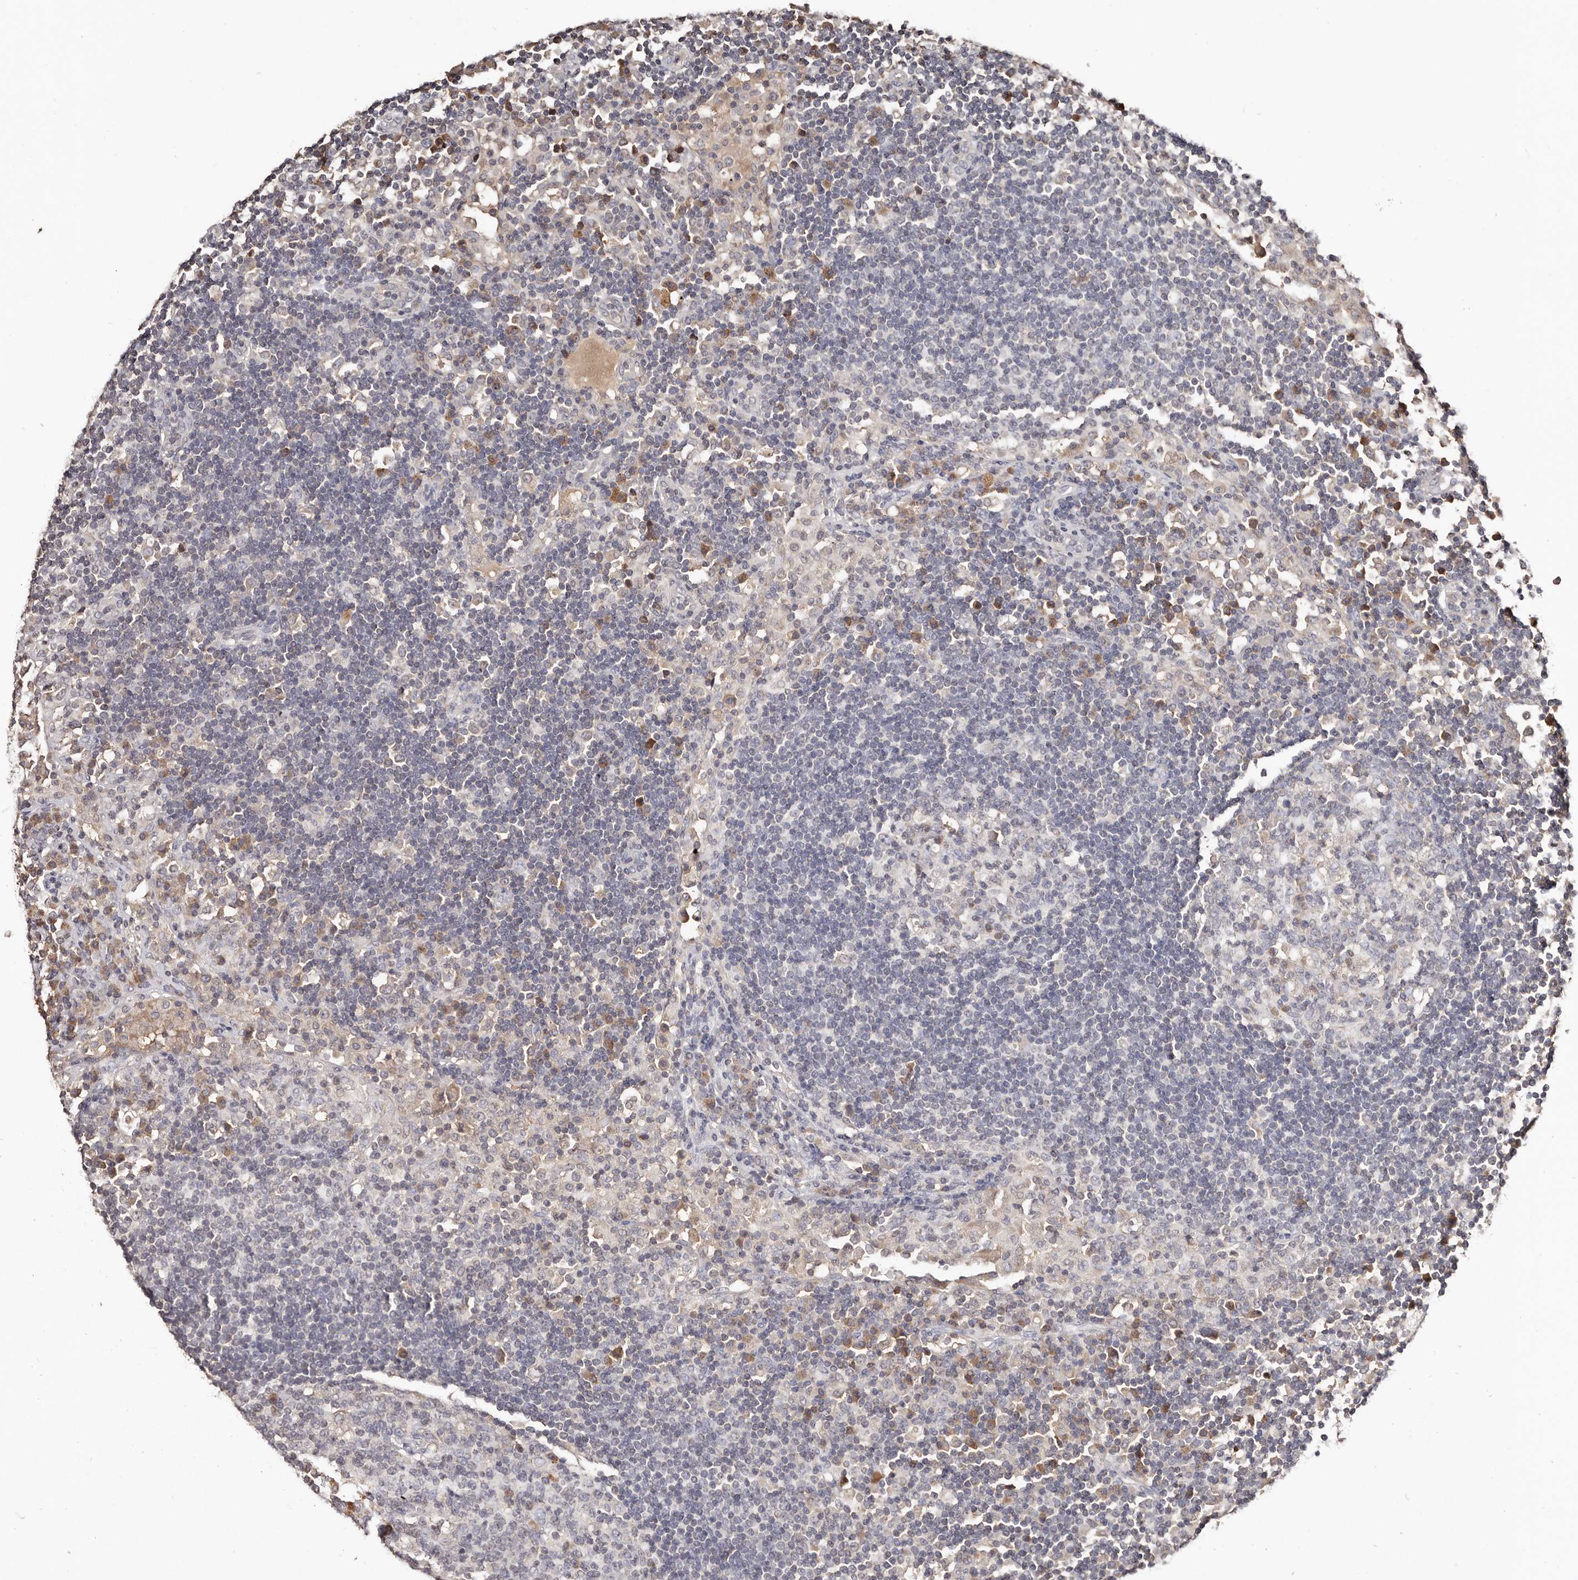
{"staining": {"intensity": "negative", "quantity": "none", "location": "none"}, "tissue": "lymph node", "cell_type": "Germinal center cells", "image_type": "normal", "snomed": [{"axis": "morphology", "description": "Normal tissue, NOS"}, {"axis": "topography", "description": "Lymph node"}], "caption": "A high-resolution micrograph shows IHC staining of benign lymph node, which displays no significant positivity in germinal center cells.", "gene": "SLC39A2", "patient": {"sex": "female", "age": 53}}